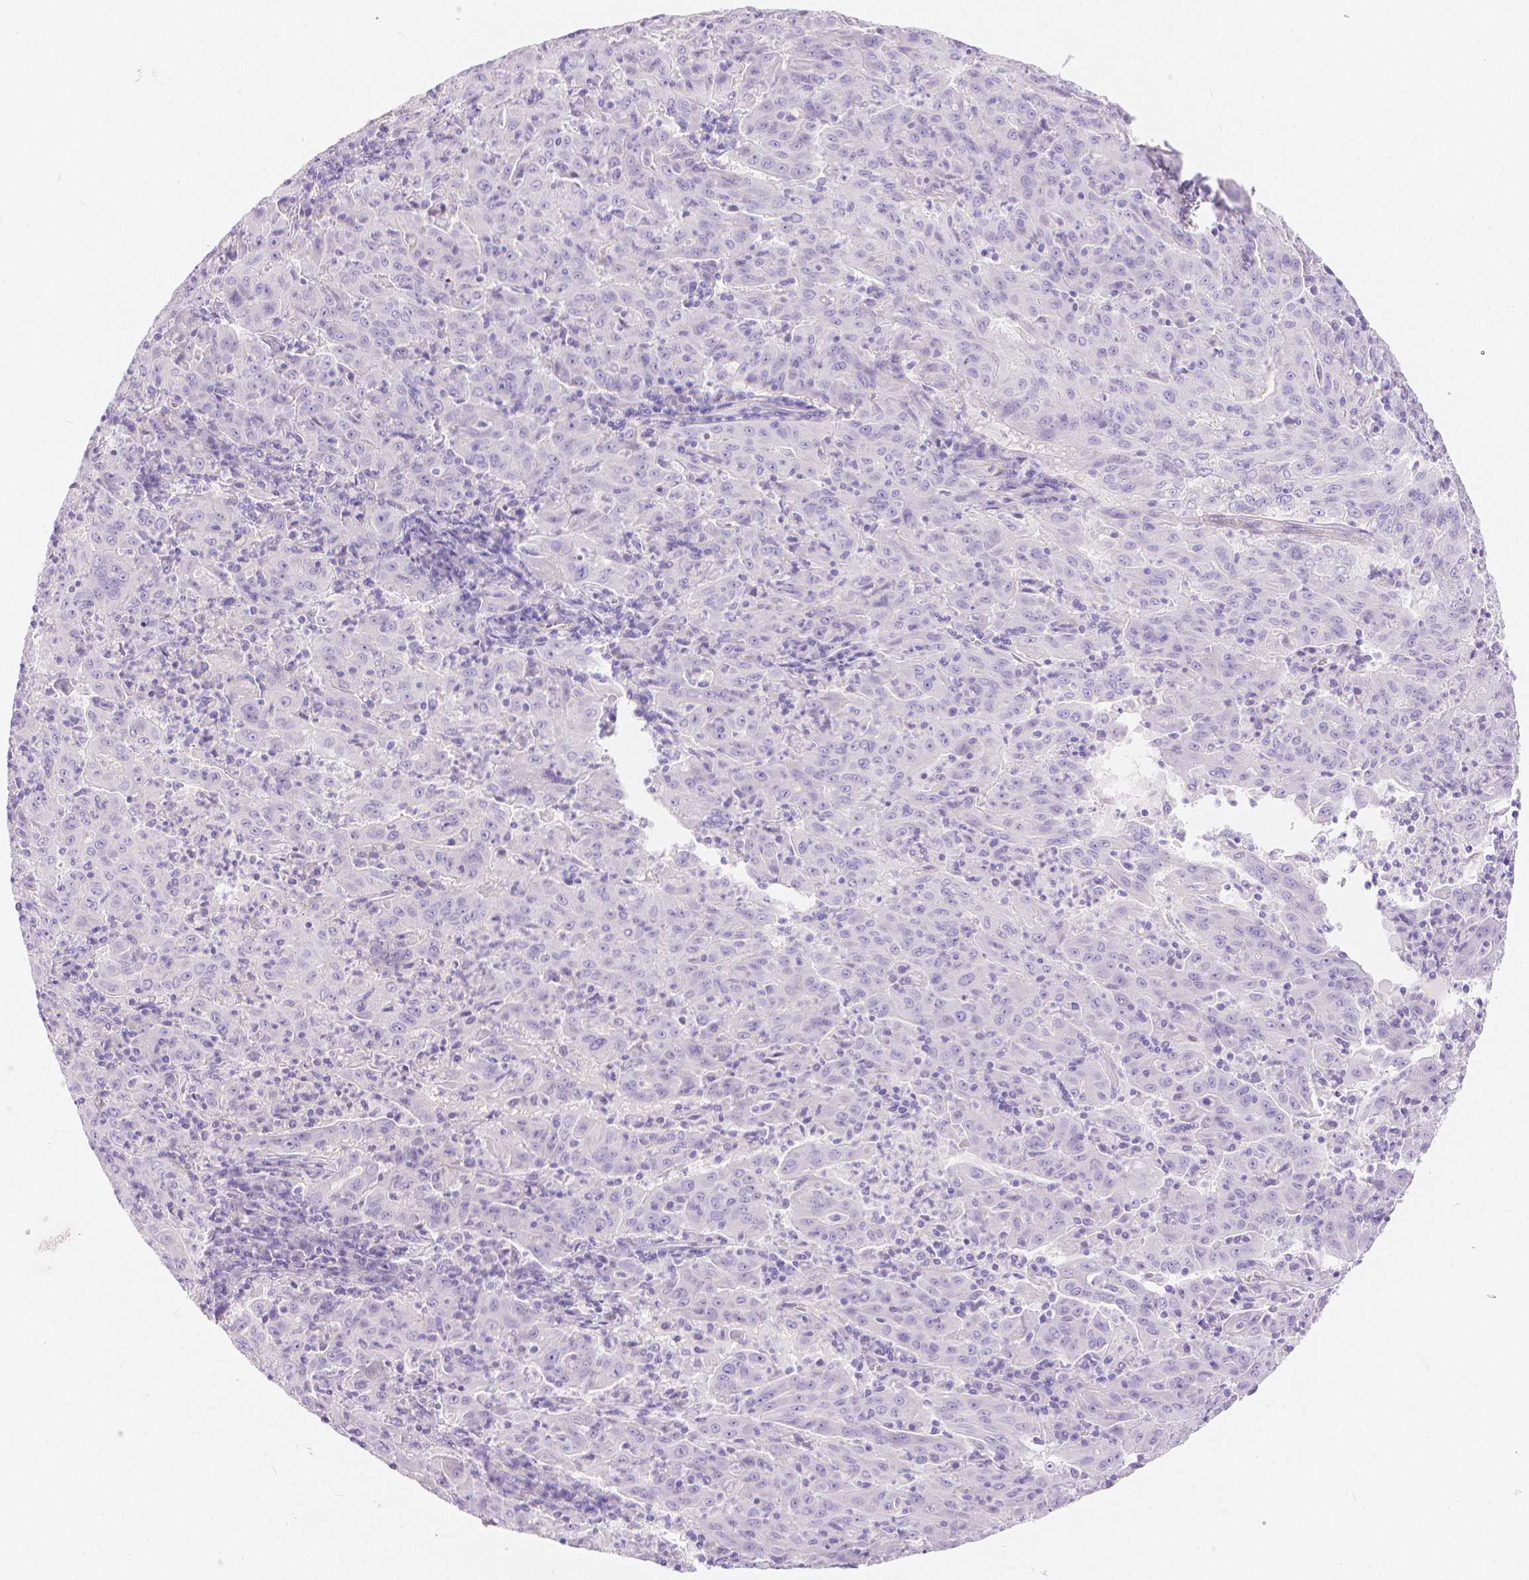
{"staining": {"intensity": "negative", "quantity": "none", "location": "none"}, "tissue": "pancreatic cancer", "cell_type": "Tumor cells", "image_type": "cancer", "snomed": [{"axis": "morphology", "description": "Adenocarcinoma, NOS"}, {"axis": "topography", "description": "Pancreas"}], "caption": "Tumor cells show no significant positivity in pancreatic adenocarcinoma. The staining is performed using DAB brown chromogen with nuclei counter-stained in using hematoxylin.", "gene": "SLC27A5", "patient": {"sex": "male", "age": 63}}